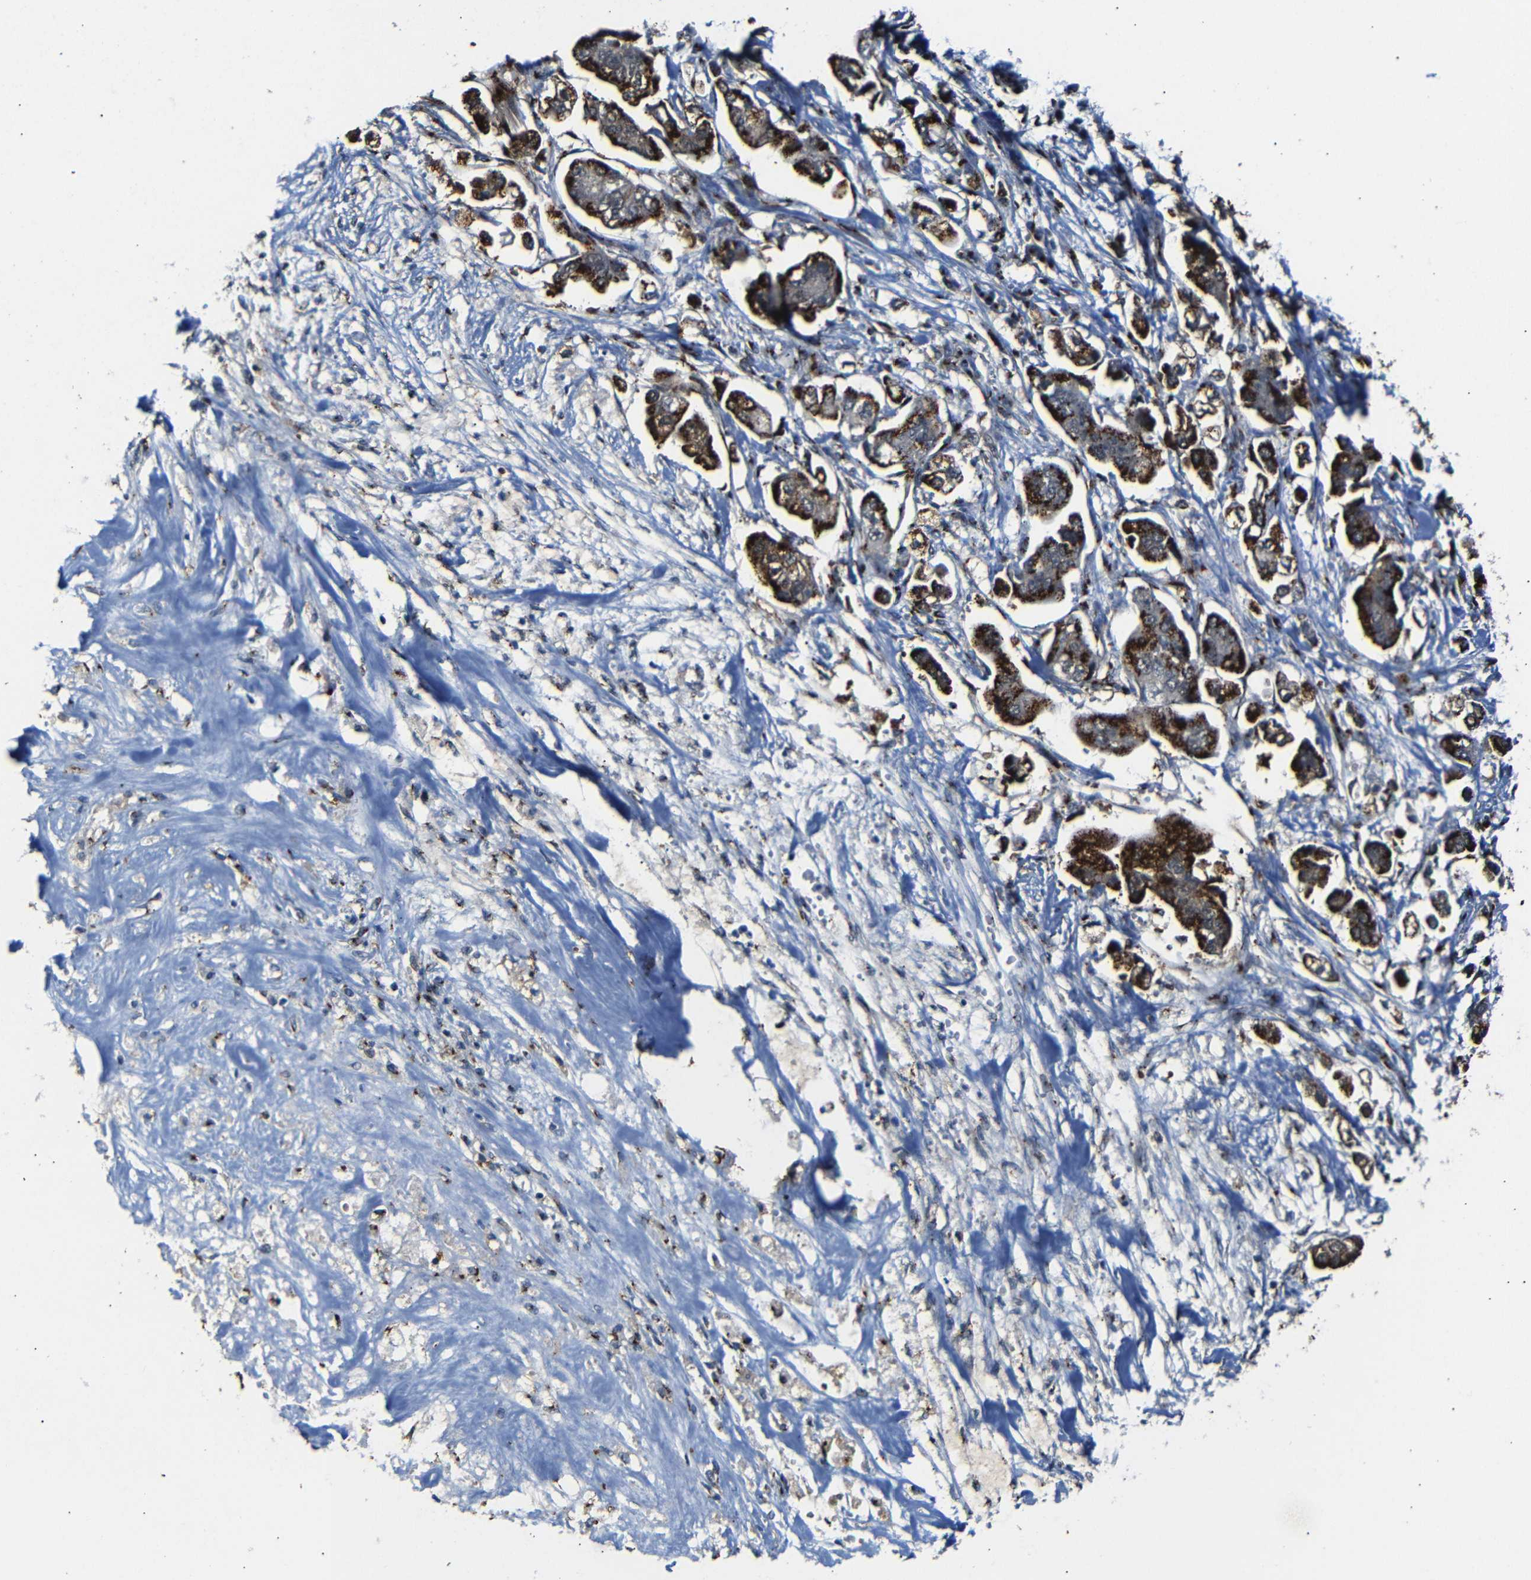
{"staining": {"intensity": "strong", "quantity": ">75%", "location": "cytoplasmic/membranous"}, "tissue": "stomach cancer", "cell_type": "Tumor cells", "image_type": "cancer", "snomed": [{"axis": "morphology", "description": "Adenocarcinoma, NOS"}, {"axis": "topography", "description": "Stomach"}], "caption": "Brown immunohistochemical staining in stomach cancer (adenocarcinoma) demonstrates strong cytoplasmic/membranous positivity in about >75% of tumor cells.", "gene": "TGOLN2", "patient": {"sex": "male", "age": 62}}